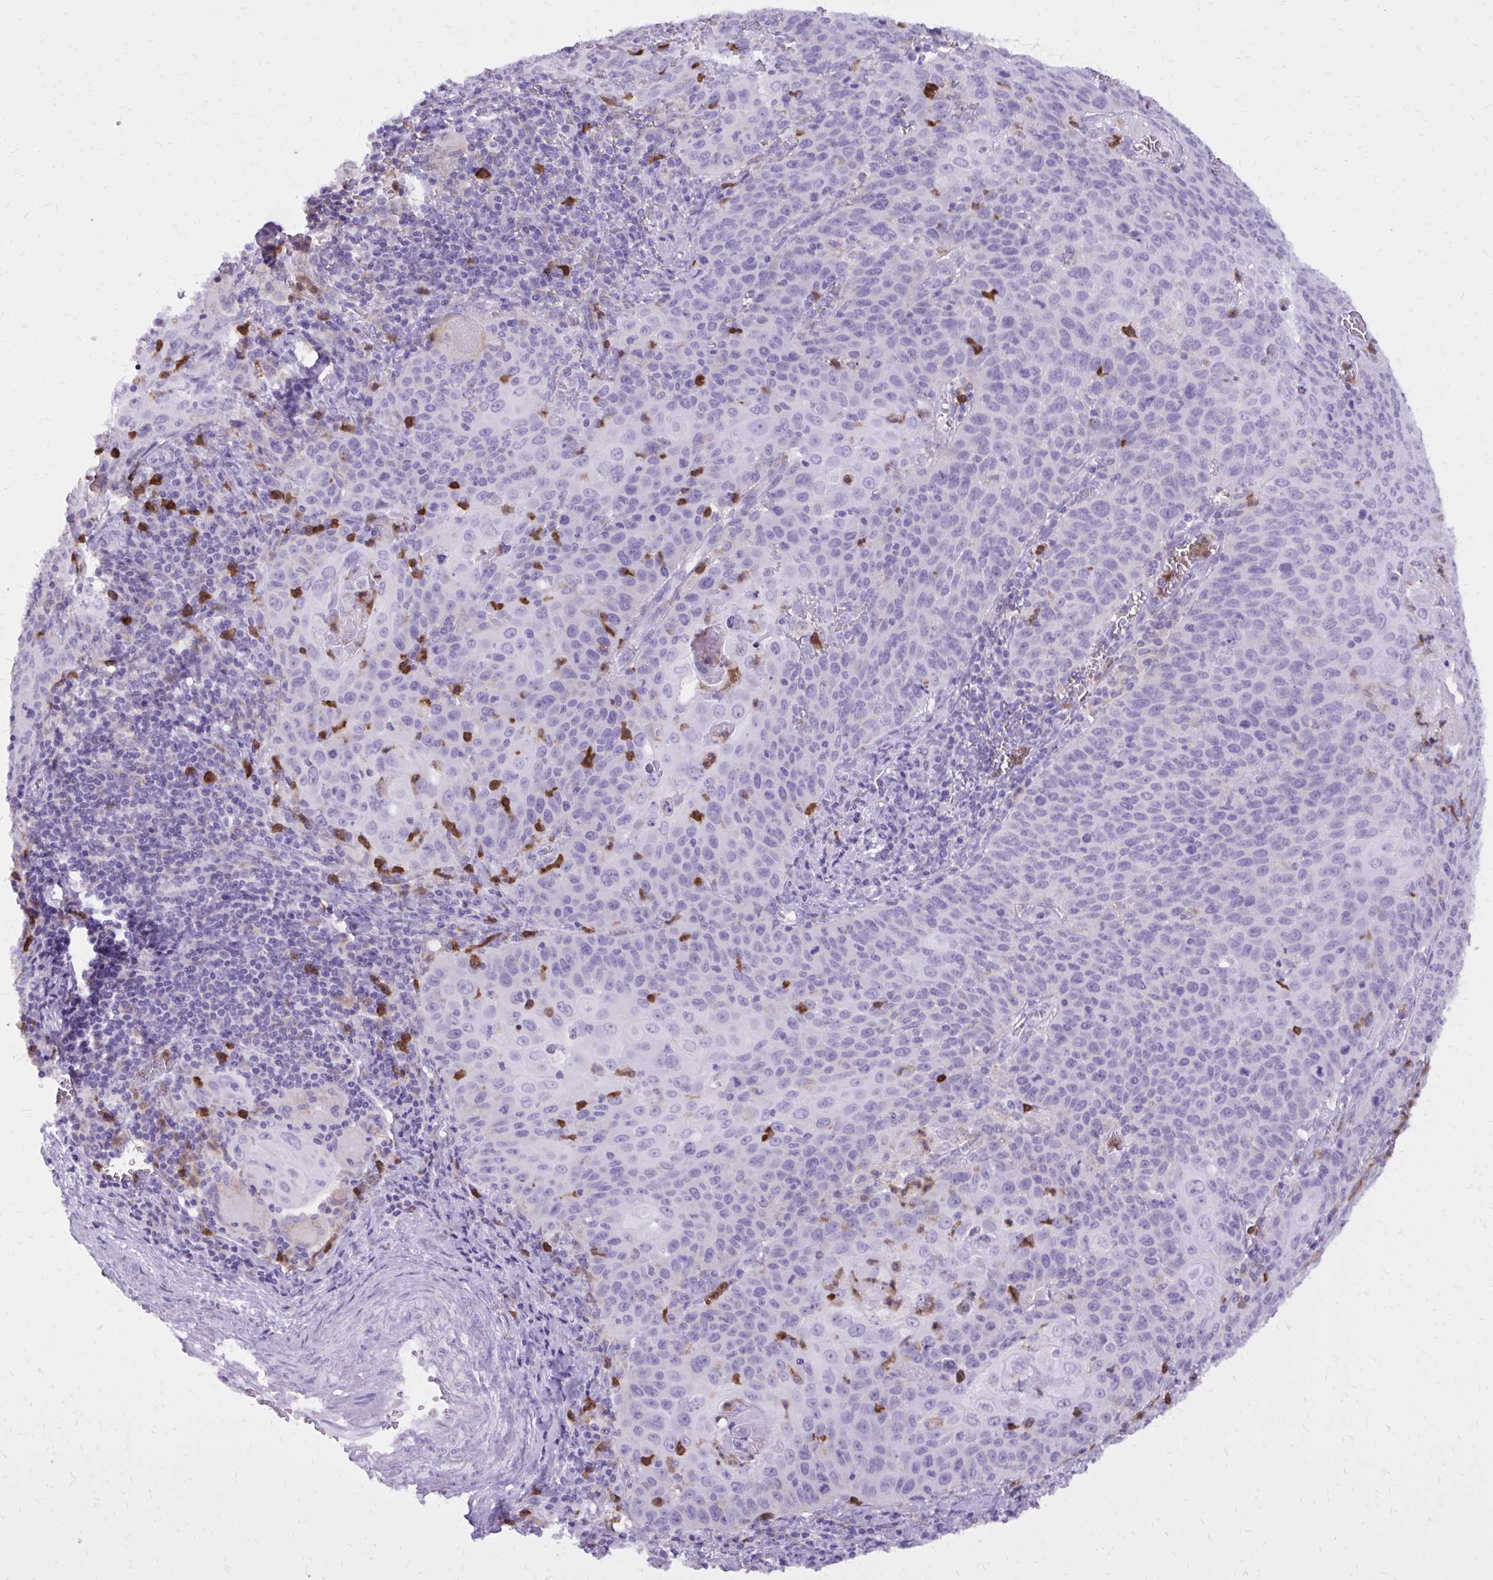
{"staining": {"intensity": "negative", "quantity": "none", "location": "none"}, "tissue": "cervical cancer", "cell_type": "Tumor cells", "image_type": "cancer", "snomed": [{"axis": "morphology", "description": "Squamous cell carcinoma, NOS"}, {"axis": "topography", "description": "Cervix"}], "caption": "Photomicrograph shows no protein staining in tumor cells of cervical squamous cell carcinoma tissue.", "gene": "CAT", "patient": {"sex": "female", "age": 65}}